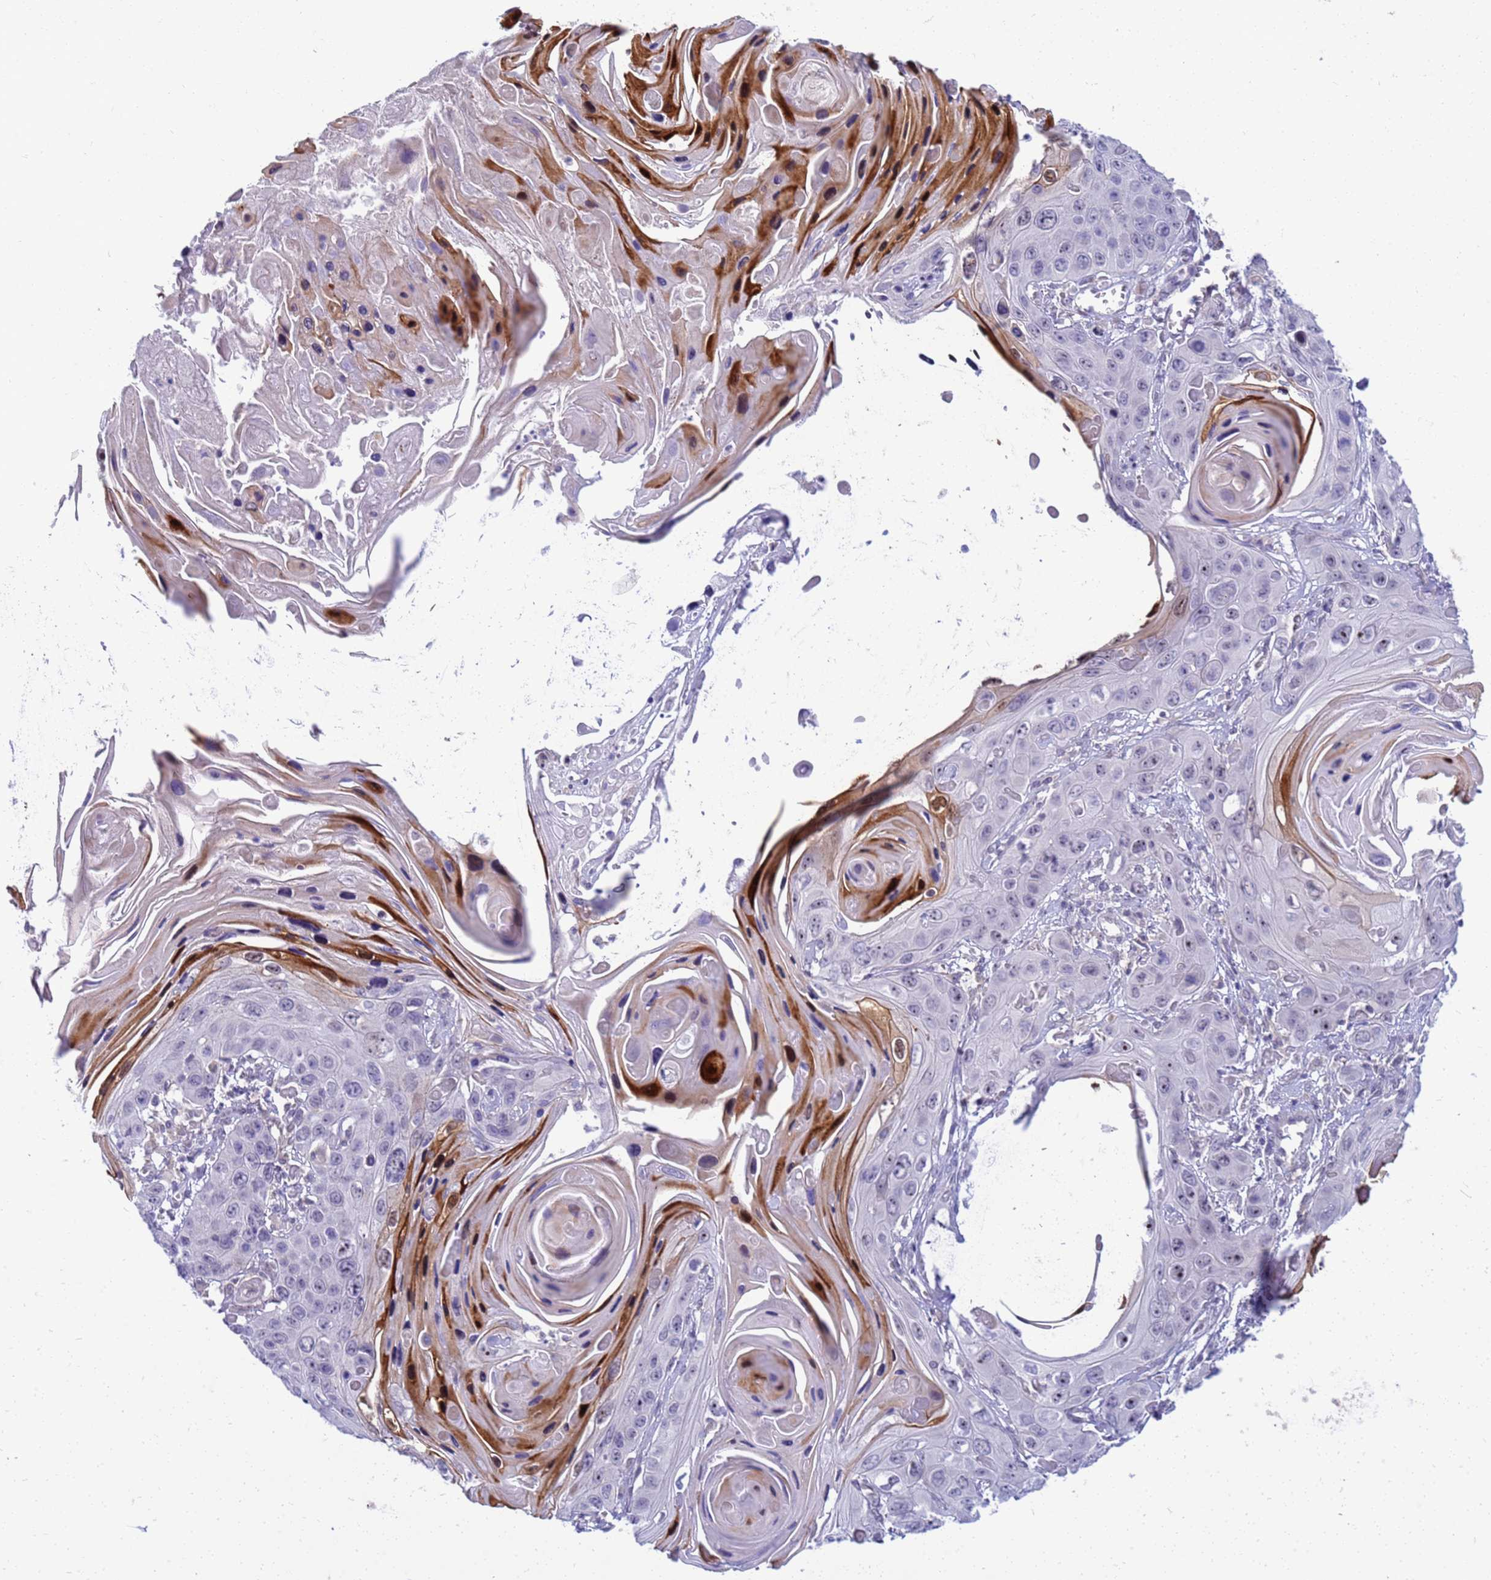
{"staining": {"intensity": "moderate", "quantity": "<25%", "location": "cytoplasmic/membranous,nuclear"}, "tissue": "skin cancer", "cell_type": "Tumor cells", "image_type": "cancer", "snomed": [{"axis": "morphology", "description": "Squamous cell carcinoma, NOS"}, {"axis": "topography", "description": "Skin"}], "caption": "Protein analysis of skin squamous cell carcinoma tissue demonstrates moderate cytoplasmic/membranous and nuclear expression in about <25% of tumor cells.", "gene": "LRATD1", "patient": {"sex": "male", "age": 55}}